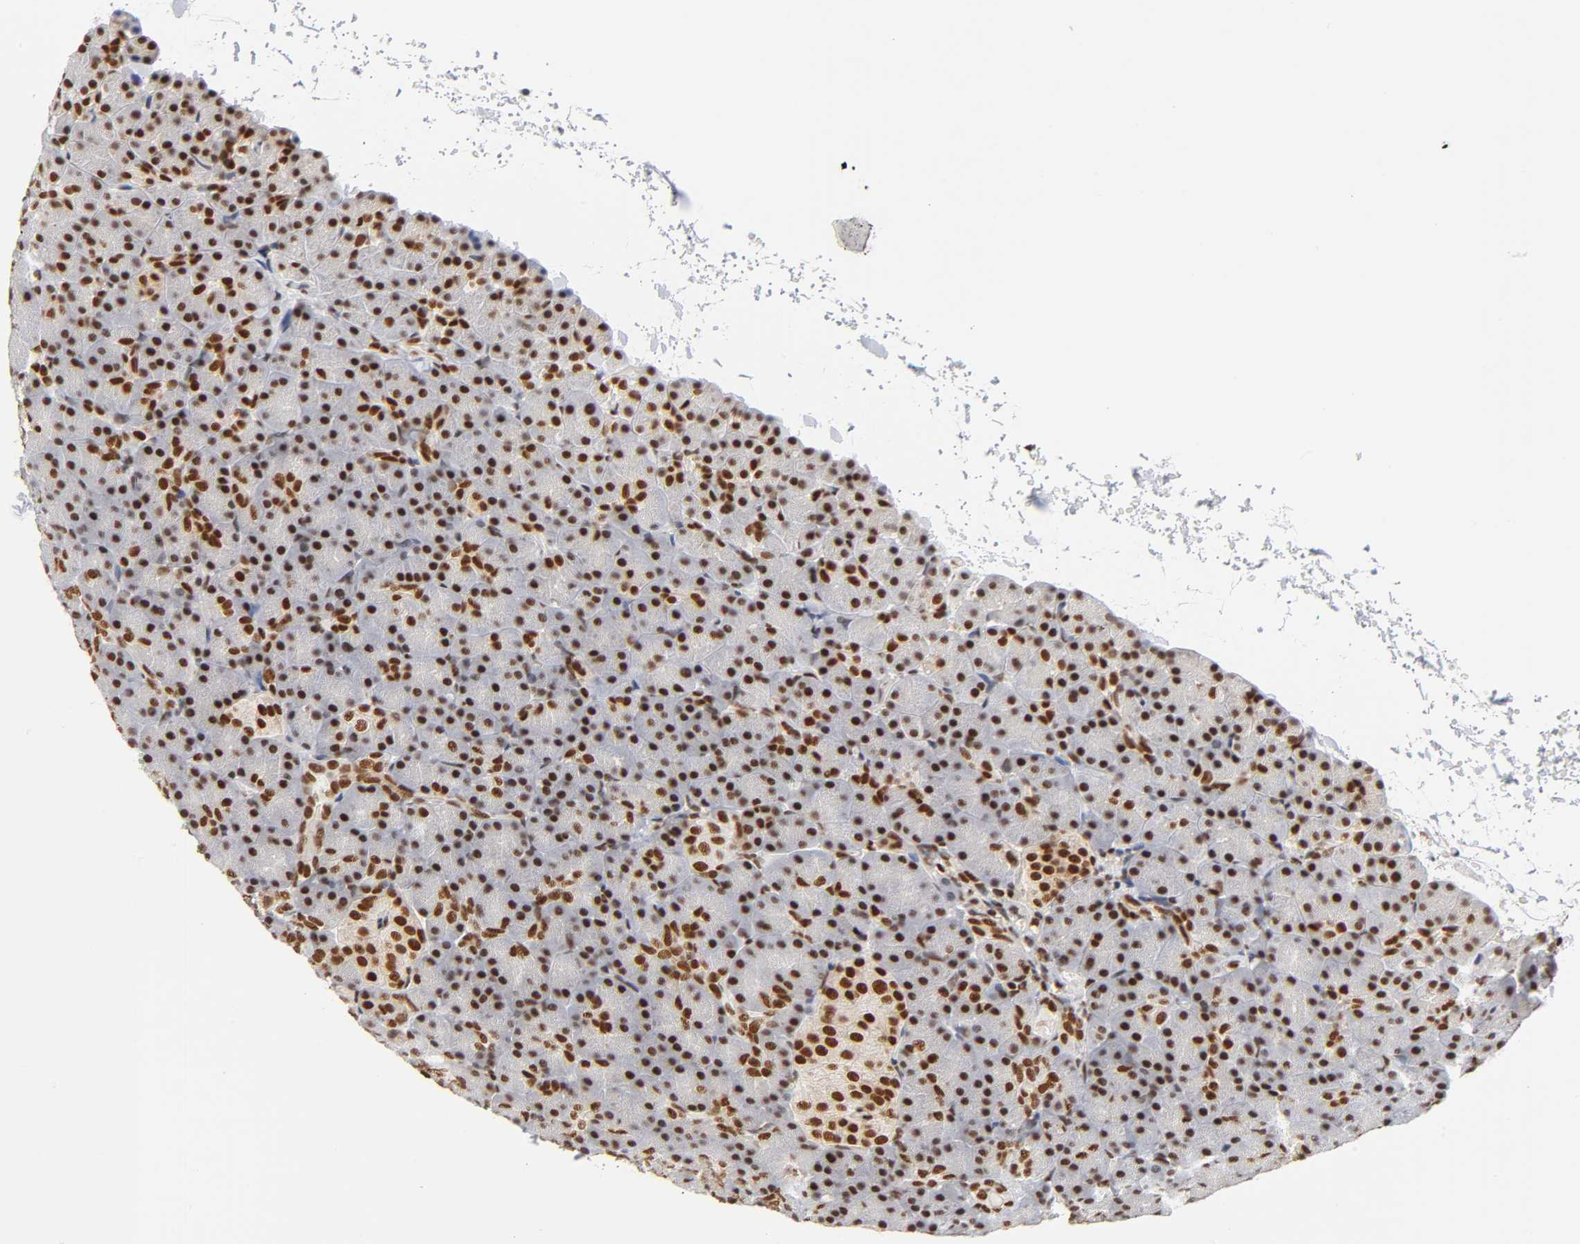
{"staining": {"intensity": "strong", "quantity": ">75%", "location": "nuclear"}, "tissue": "pancreas", "cell_type": "Exocrine glandular cells", "image_type": "normal", "snomed": [{"axis": "morphology", "description": "Normal tissue, NOS"}, {"axis": "topography", "description": "Pancreas"}], "caption": "Pancreas stained with DAB (3,3'-diaminobenzidine) immunohistochemistry (IHC) reveals high levels of strong nuclear positivity in approximately >75% of exocrine glandular cells.", "gene": "ILKAP", "patient": {"sex": "female", "age": 43}}